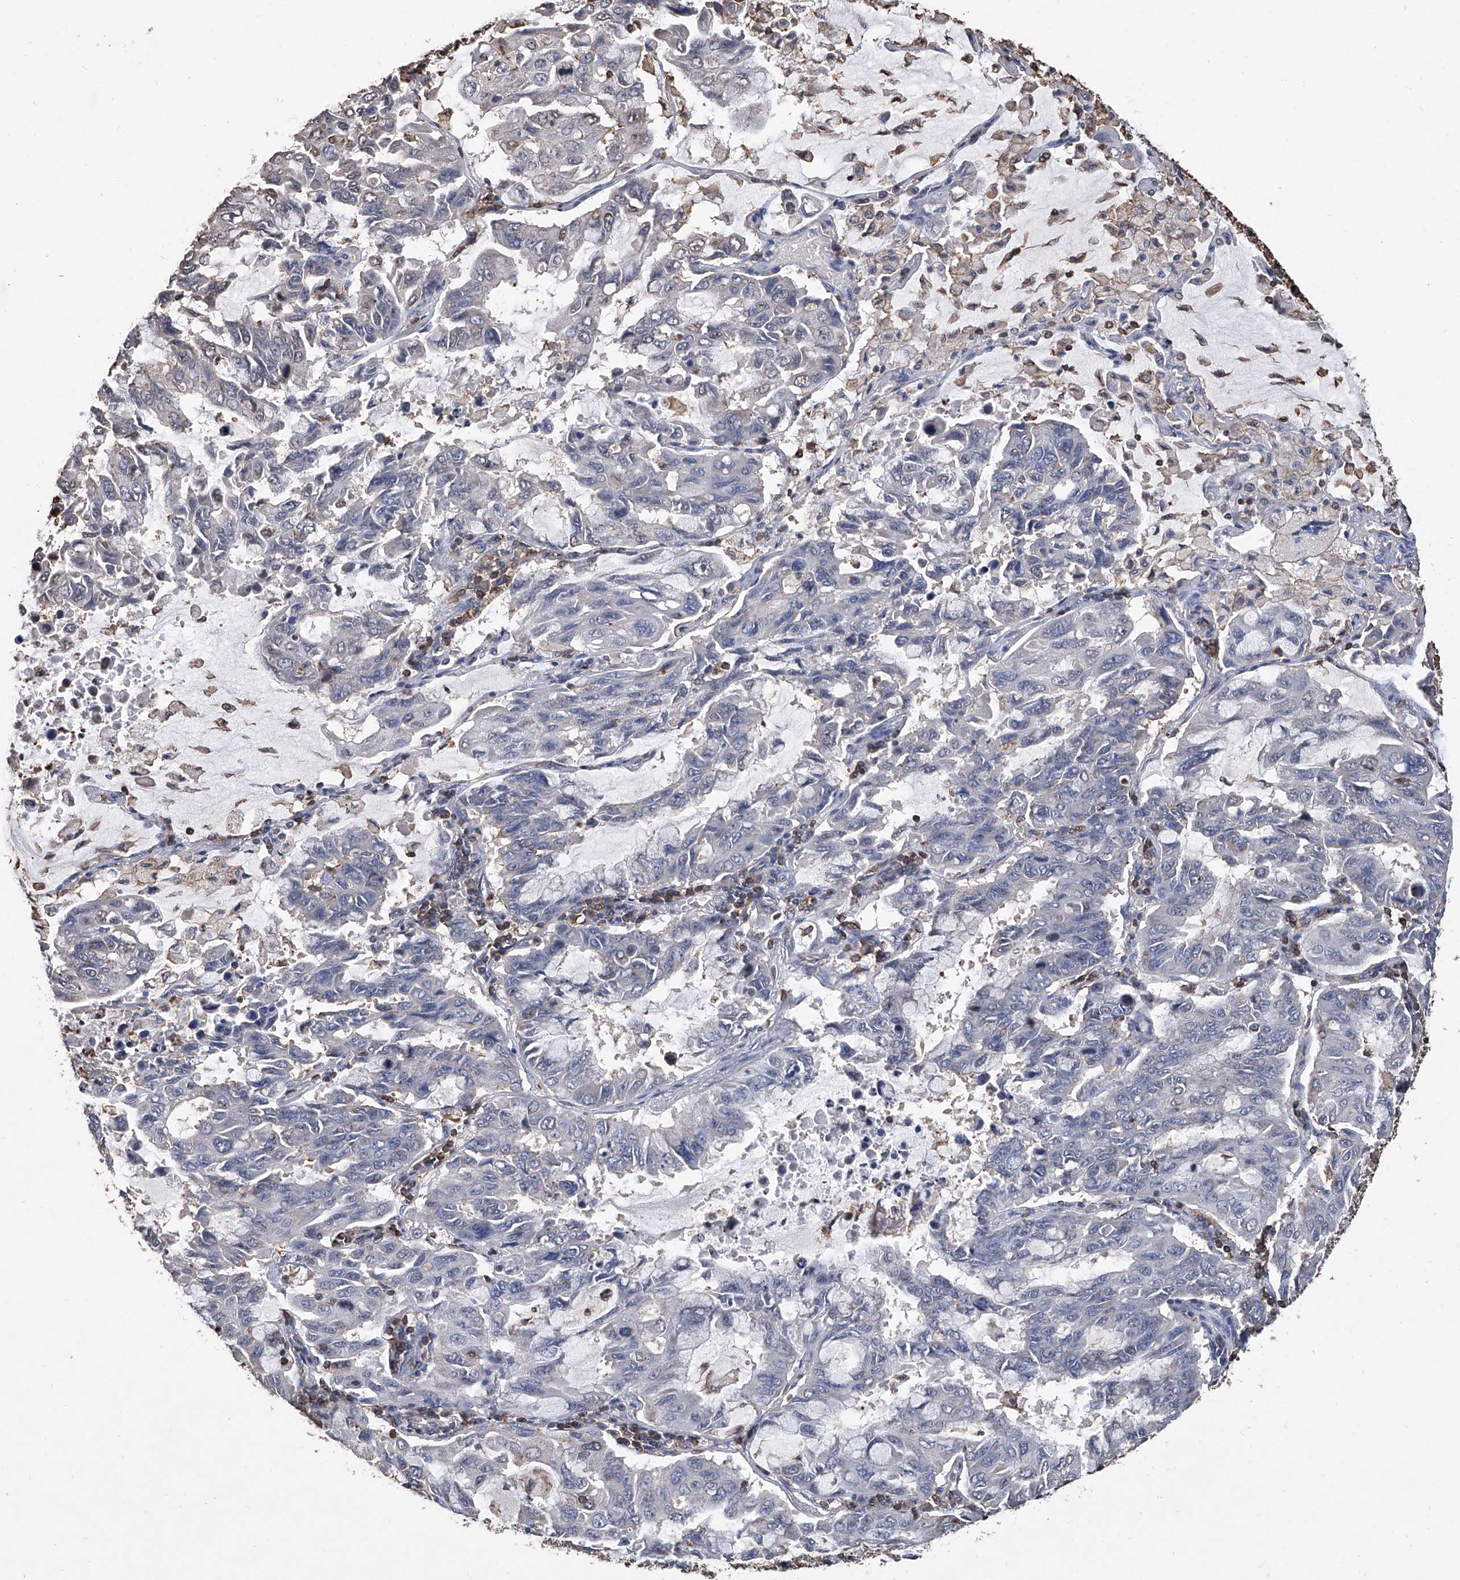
{"staining": {"intensity": "negative", "quantity": "none", "location": "none"}, "tissue": "lung cancer", "cell_type": "Tumor cells", "image_type": "cancer", "snomed": [{"axis": "morphology", "description": "Adenocarcinoma, NOS"}, {"axis": "topography", "description": "Lung"}], "caption": "The histopathology image displays no staining of tumor cells in lung cancer (adenocarcinoma).", "gene": "GPT", "patient": {"sex": "male", "age": 64}}